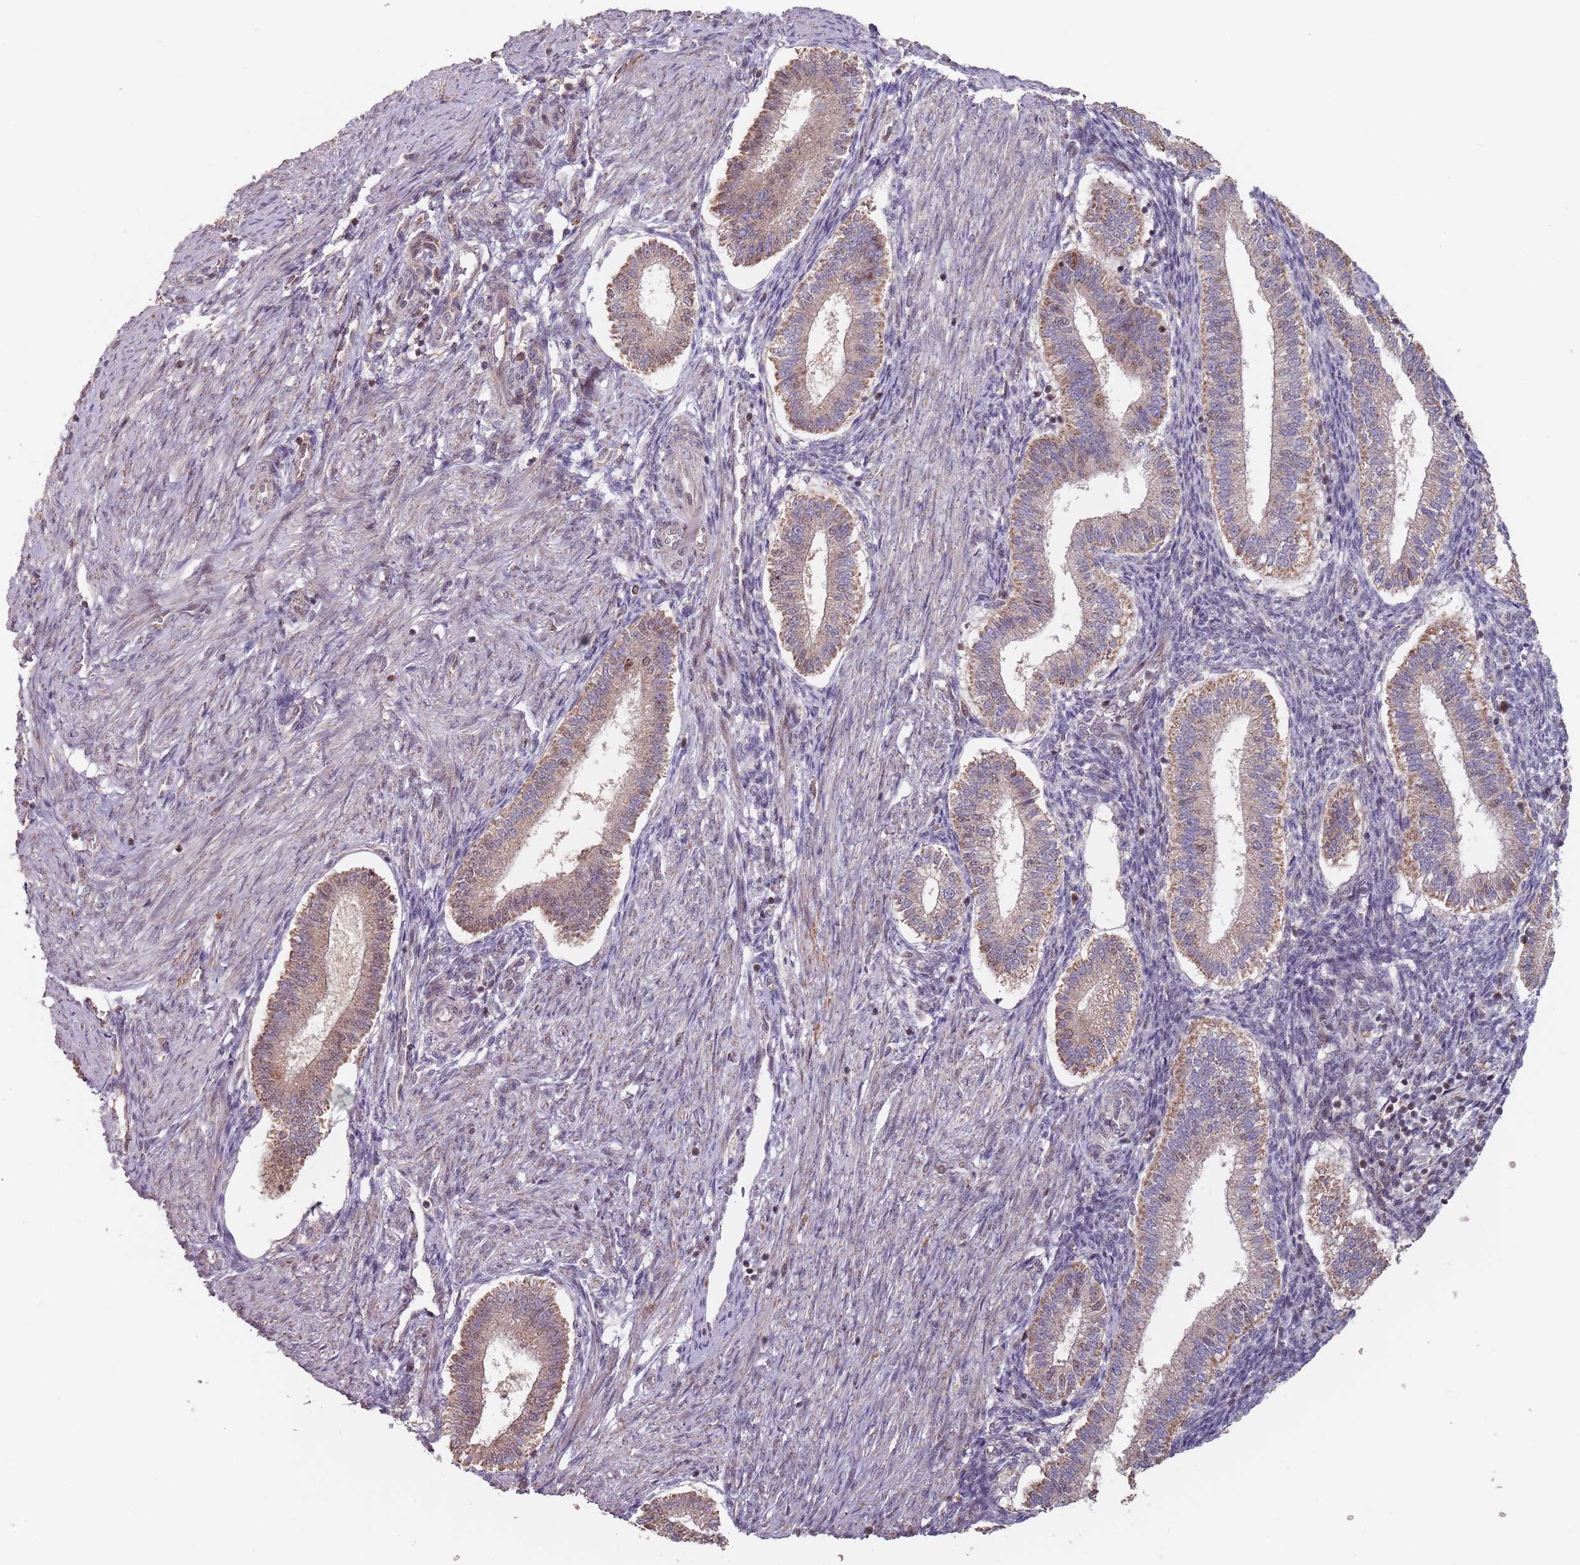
{"staining": {"intensity": "negative", "quantity": "none", "location": "none"}, "tissue": "endometrium", "cell_type": "Cells in endometrial stroma", "image_type": "normal", "snomed": [{"axis": "morphology", "description": "Normal tissue, NOS"}, {"axis": "topography", "description": "Endometrium"}], "caption": "Image shows no protein expression in cells in endometrial stroma of normal endometrium. (IHC, brightfield microscopy, high magnification).", "gene": "VPS52", "patient": {"sex": "female", "age": 25}}